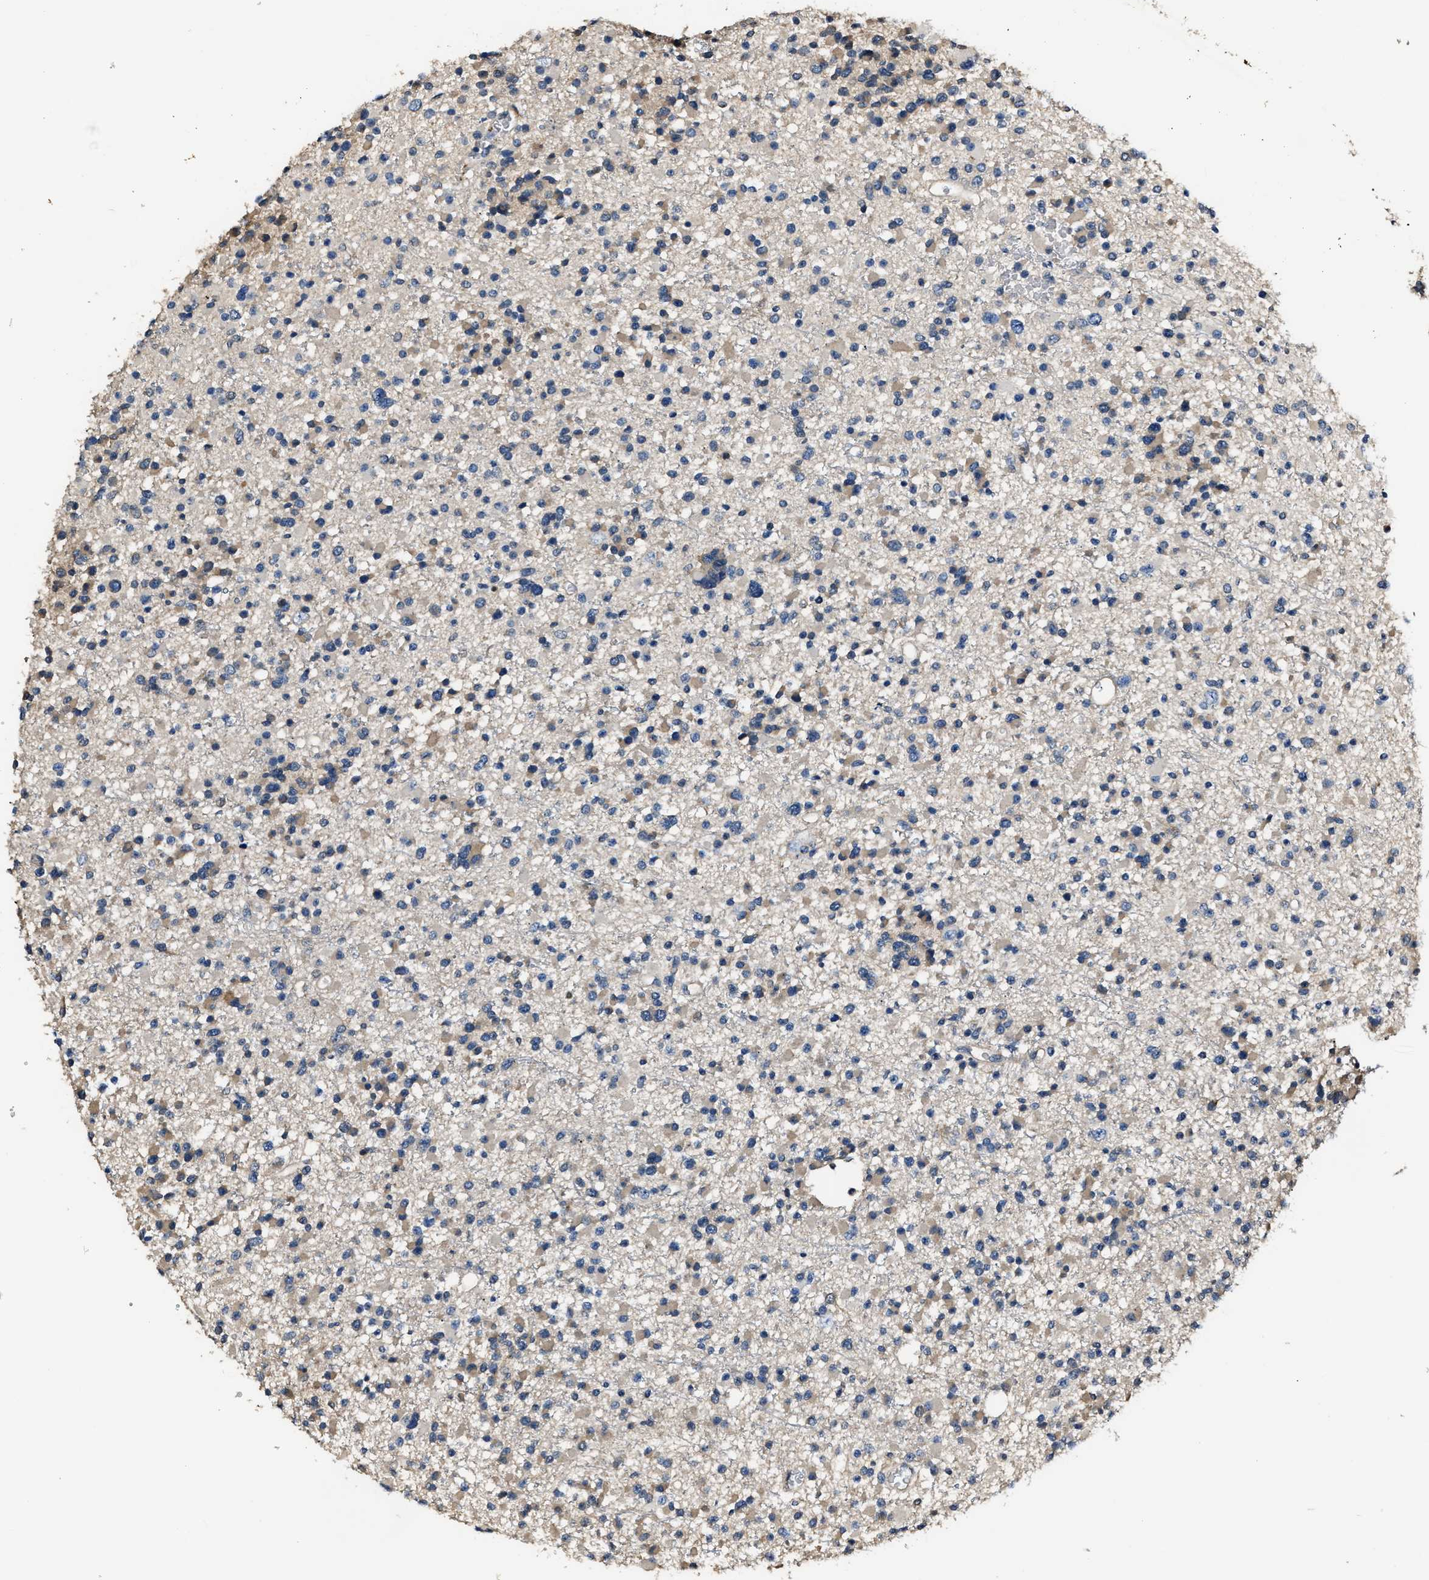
{"staining": {"intensity": "weak", "quantity": "<25%", "location": "cytoplasmic/membranous"}, "tissue": "glioma", "cell_type": "Tumor cells", "image_type": "cancer", "snomed": [{"axis": "morphology", "description": "Glioma, malignant, Low grade"}, {"axis": "topography", "description": "Brain"}], "caption": "IHC image of human low-grade glioma (malignant) stained for a protein (brown), which reveals no expression in tumor cells.", "gene": "GSTP1", "patient": {"sex": "female", "age": 22}}